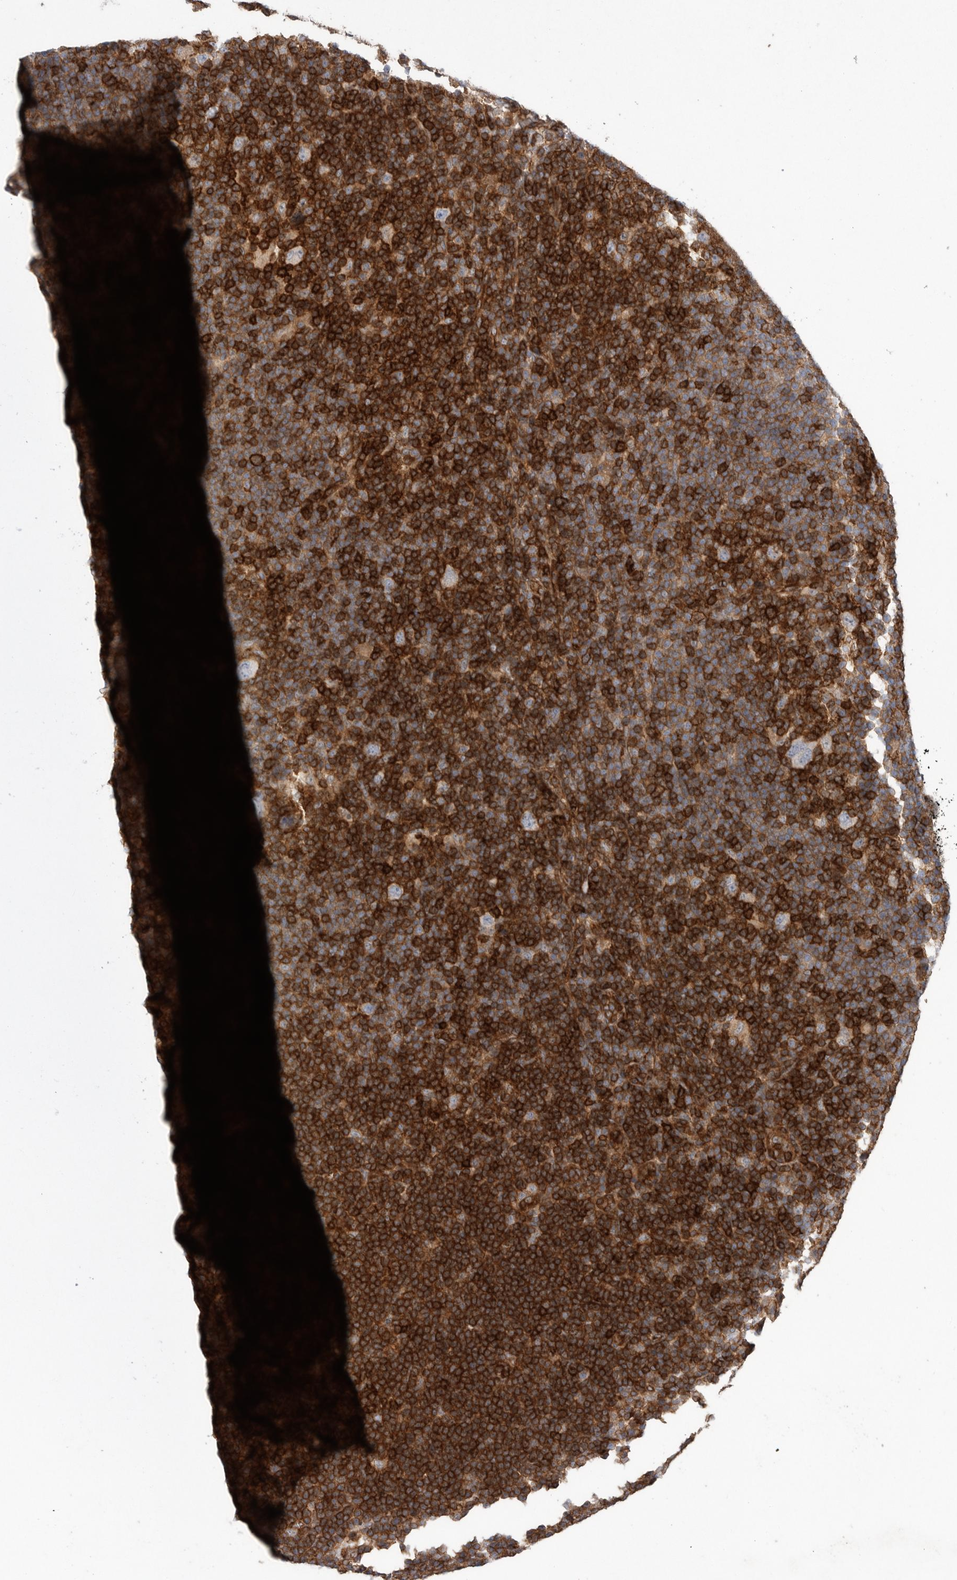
{"staining": {"intensity": "negative", "quantity": "none", "location": "none"}, "tissue": "lymphoma", "cell_type": "Tumor cells", "image_type": "cancer", "snomed": [{"axis": "morphology", "description": "Hodgkin's disease, NOS"}, {"axis": "topography", "description": "Lymph node"}], "caption": "This is an IHC image of human lymphoma. There is no staining in tumor cells.", "gene": "PRKCH", "patient": {"sex": "female", "age": 57}}